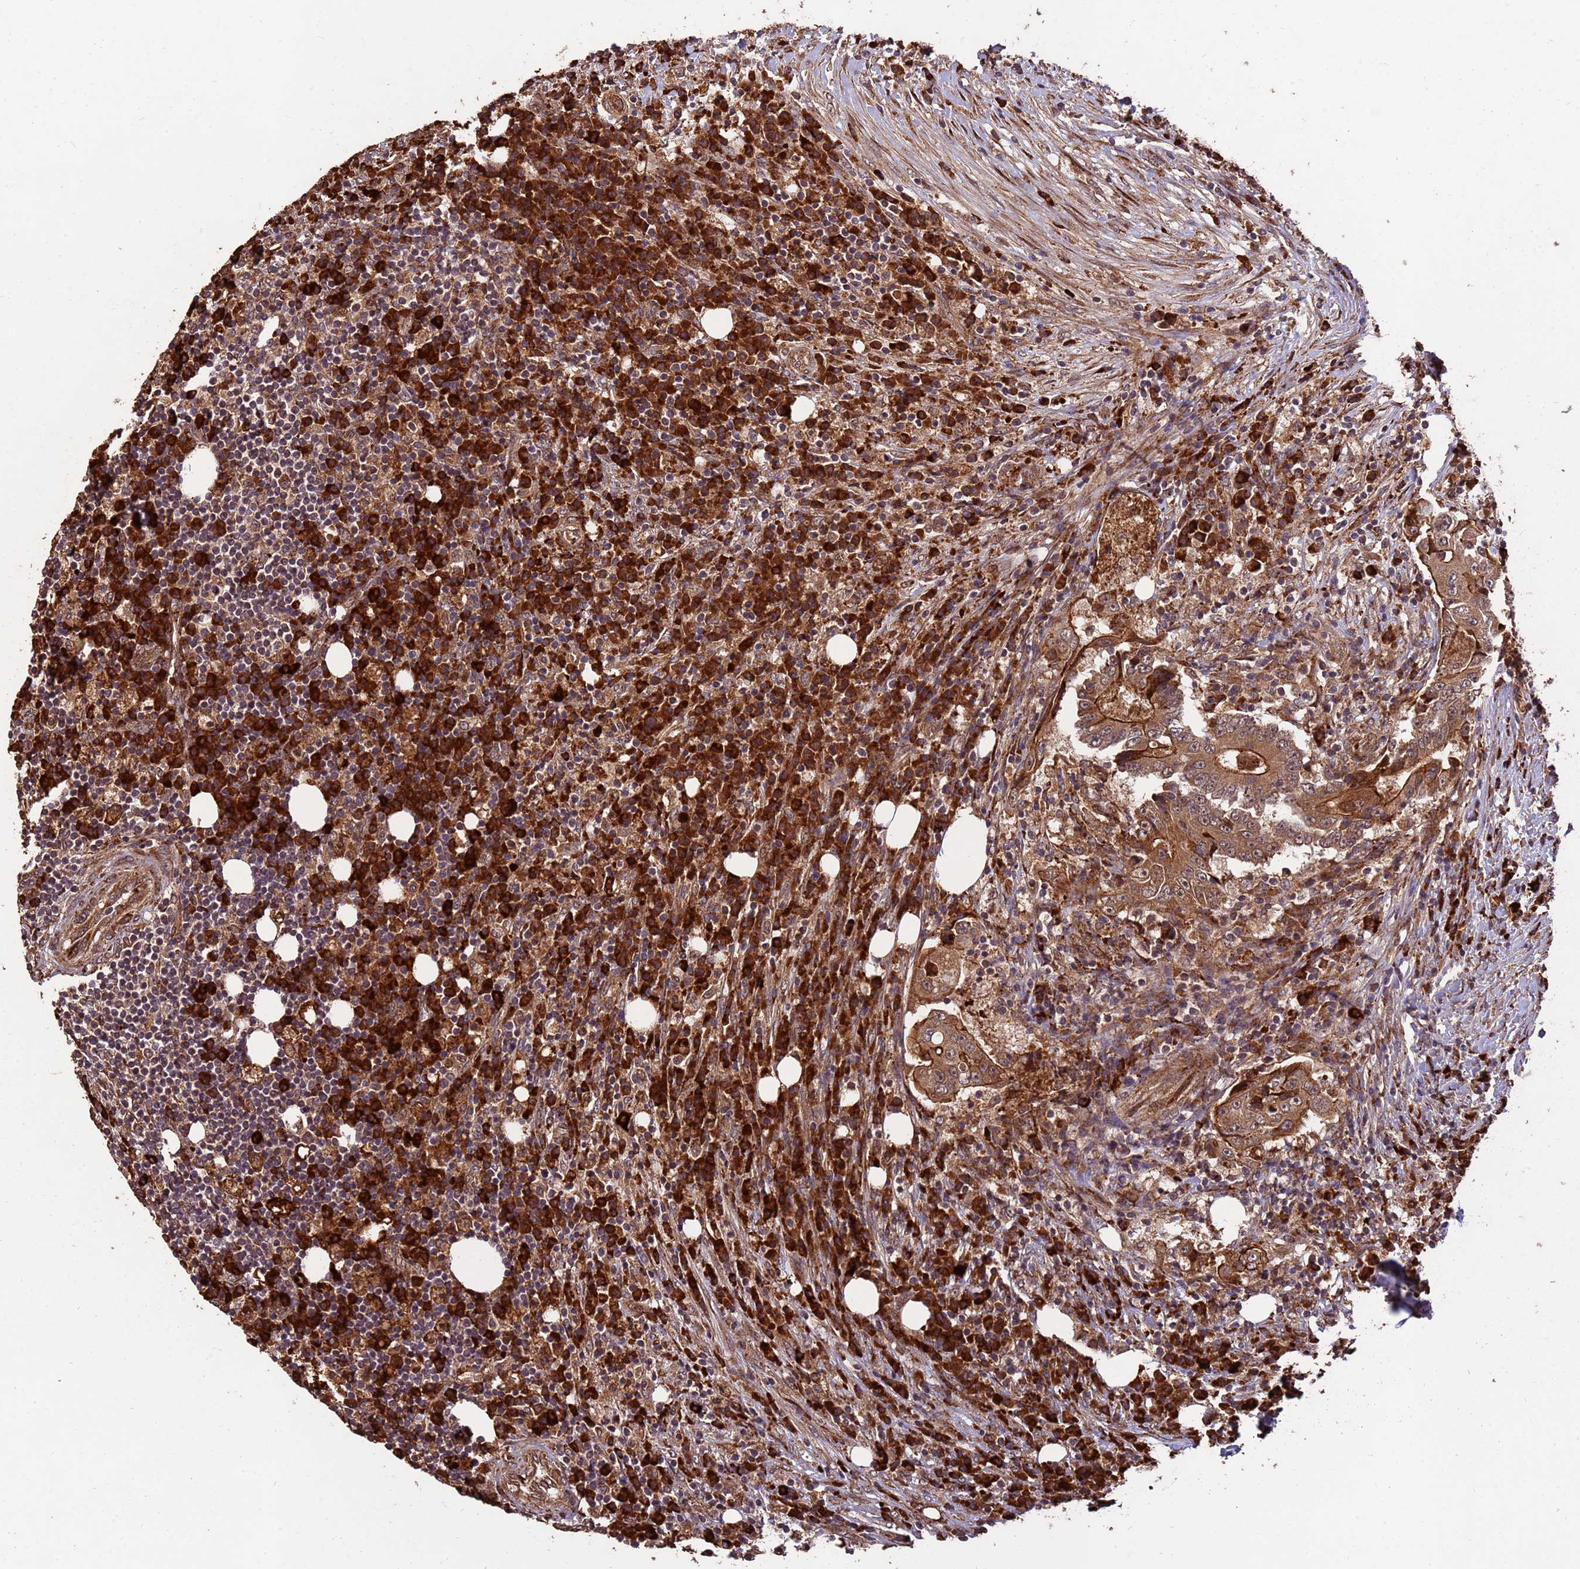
{"staining": {"intensity": "strong", "quantity": ">75%", "location": "cytoplasmic/membranous,nuclear"}, "tissue": "colorectal cancer", "cell_type": "Tumor cells", "image_type": "cancer", "snomed": [{"axis": "morphology", "description": "Adenocarcinoma, NOS"}, {"axis": "topography", "description": "Colon"}], "caption": "Immunohistochemical staining of colorectal cancer demonstrates high levels of strong cytoplasmic/membranous and nuclear positivity in about >75% of tumor cells.", "gene": "ZNF619", "patient": {"sex": "male", "age": 83}}